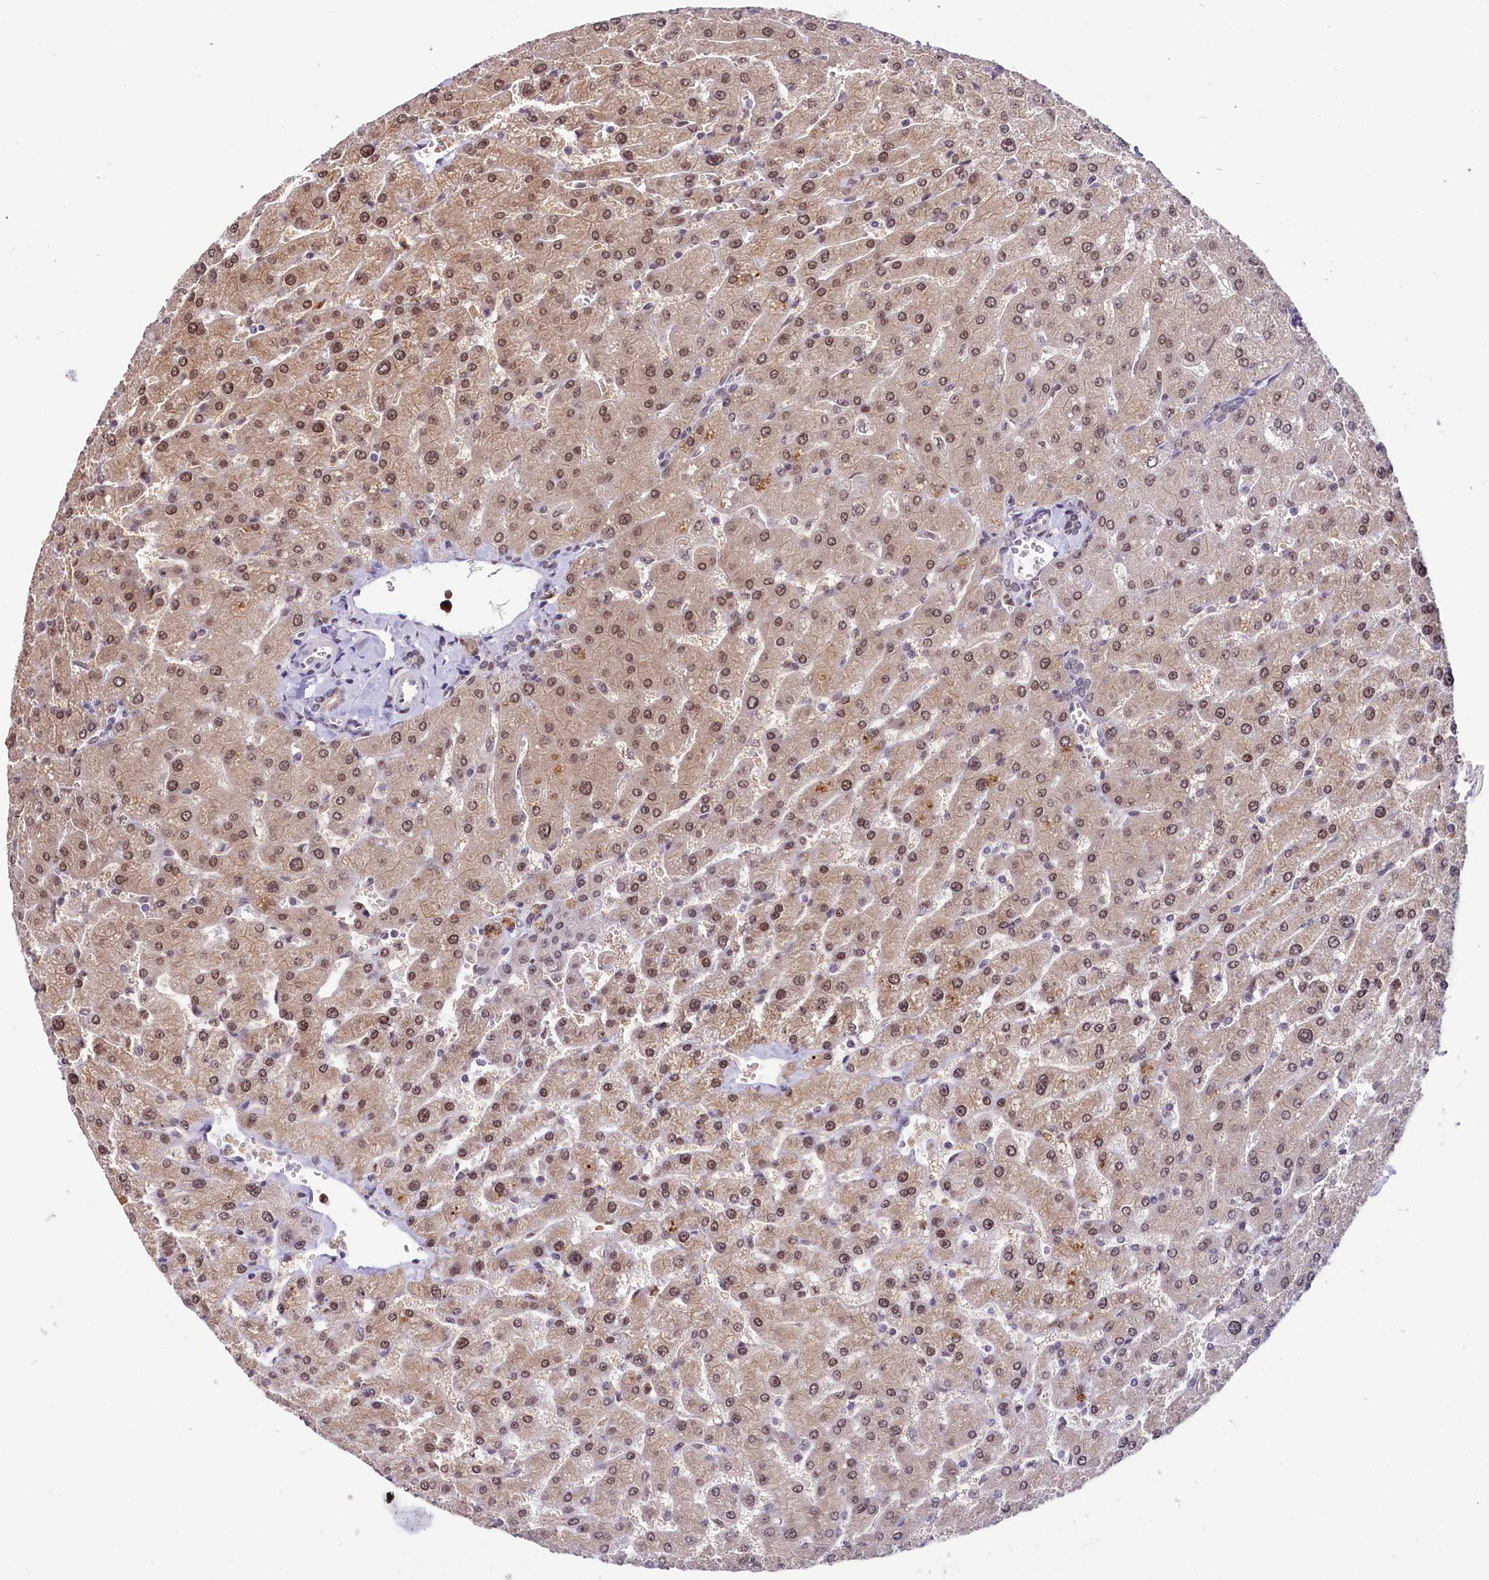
{"staining": {"intensity": "negative", "quantity": "none", "location": "none"}, "tissue": "liver", "cell_type": "Cholangiocytes", "image_type": "normal", "snomed": [{"axis": "morphology", "description": "Normal tissue, NOS"}, {"axis": "topography", "description": "Liver"}], "caption": "This is an immunohistochemistry (IHC) micrograph of benign human liver. There is no expression in cholangiocytes.", "gene": "SCAF11", "patient": {"sex": "male", "age": 55}}